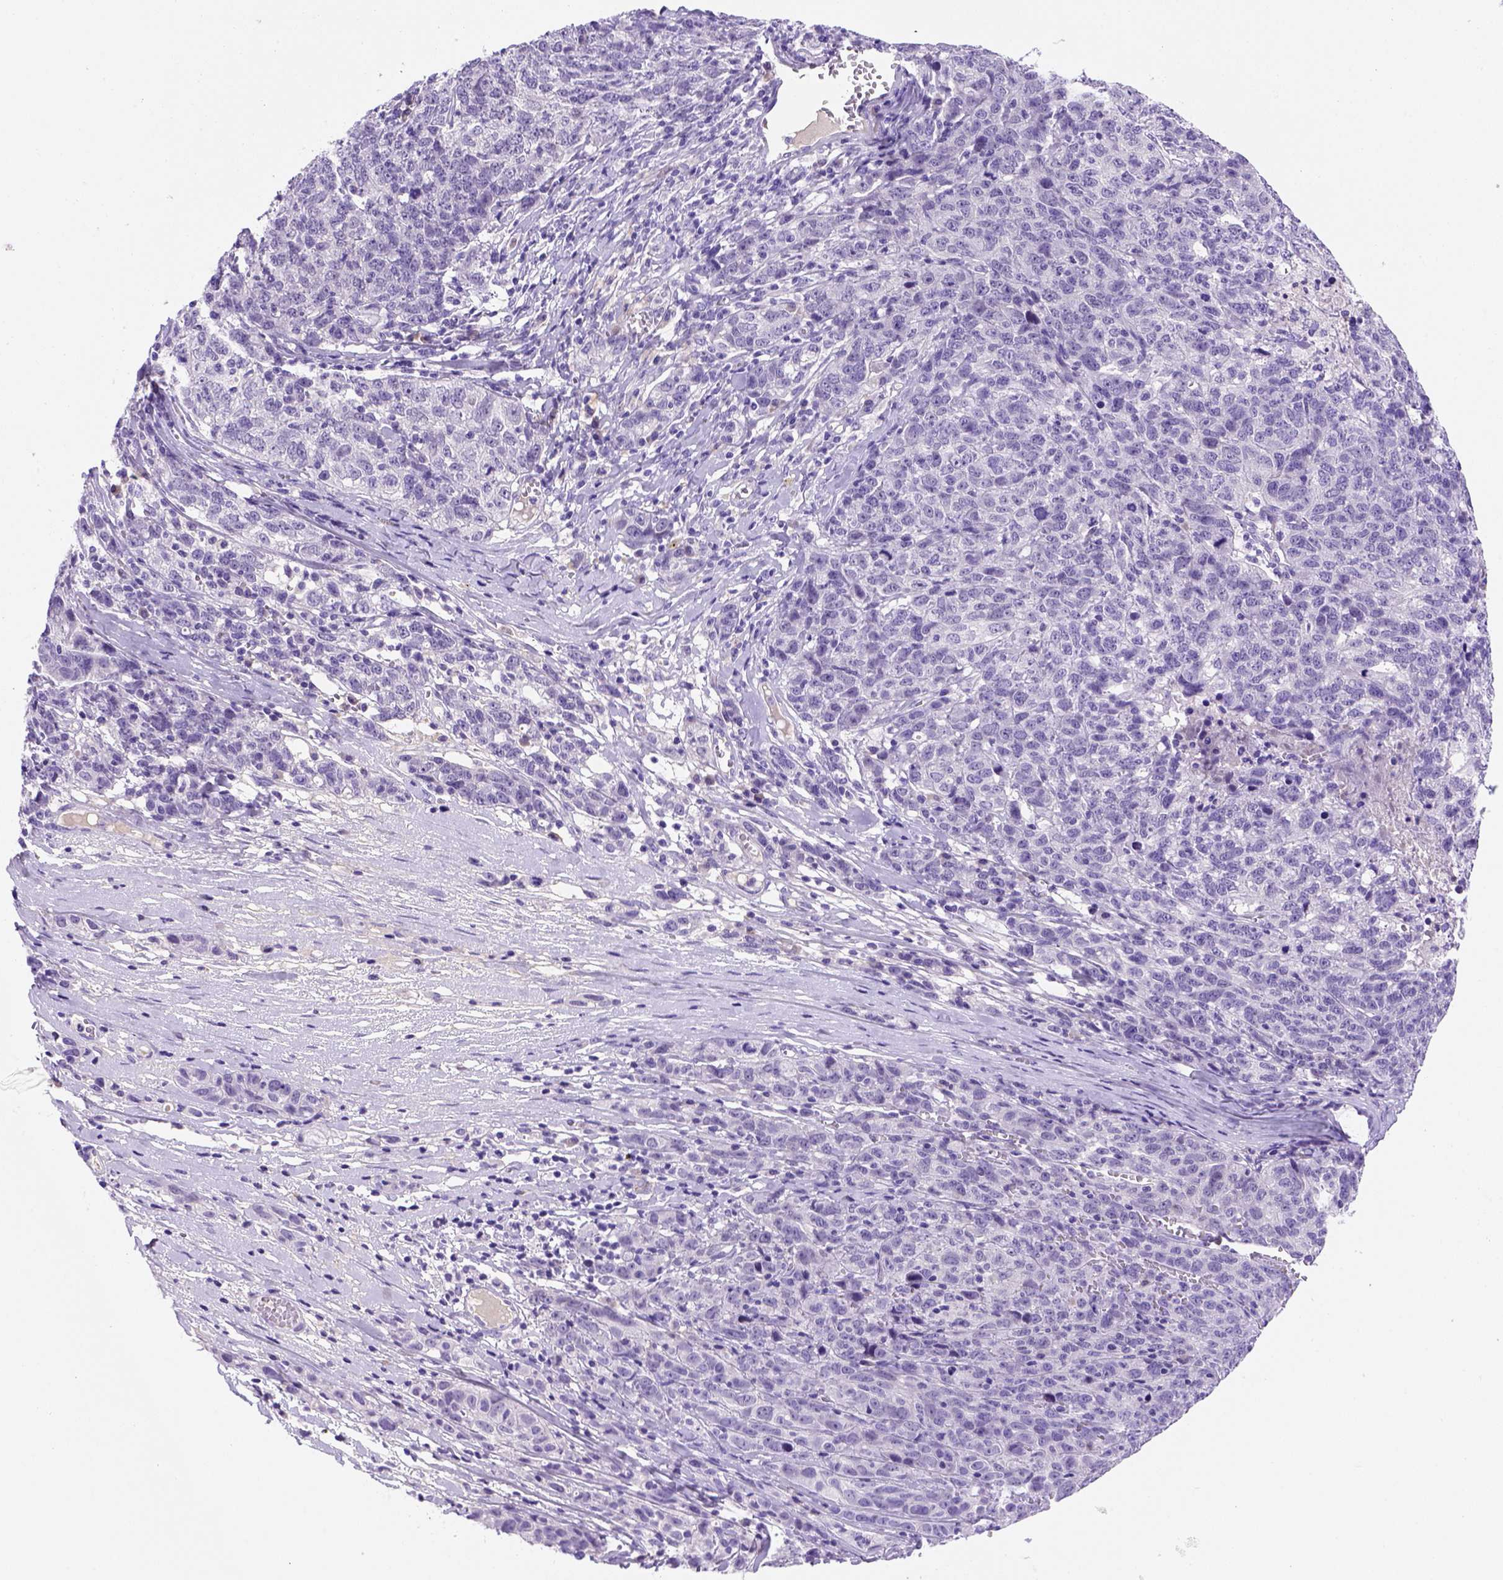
{"staining": {"intensity": "negative", "quantity": "none", "location": "none"}, "tissue": "ovarian cancer", "cell_type": "Tumor cells", "image_type": "cancer", "snomed": [{"axis": "morphology", "description": "Cystadenocarcinoma, serous, NOS"}, {"axis": "topography", "description": "Ovary"}], "caption": "The micrograph shows no staining of tumor cells in ovarian serous cystadenocarcinoma.", "gene": "FAM81B", "patient": {"sex": "female", "age": 71}}